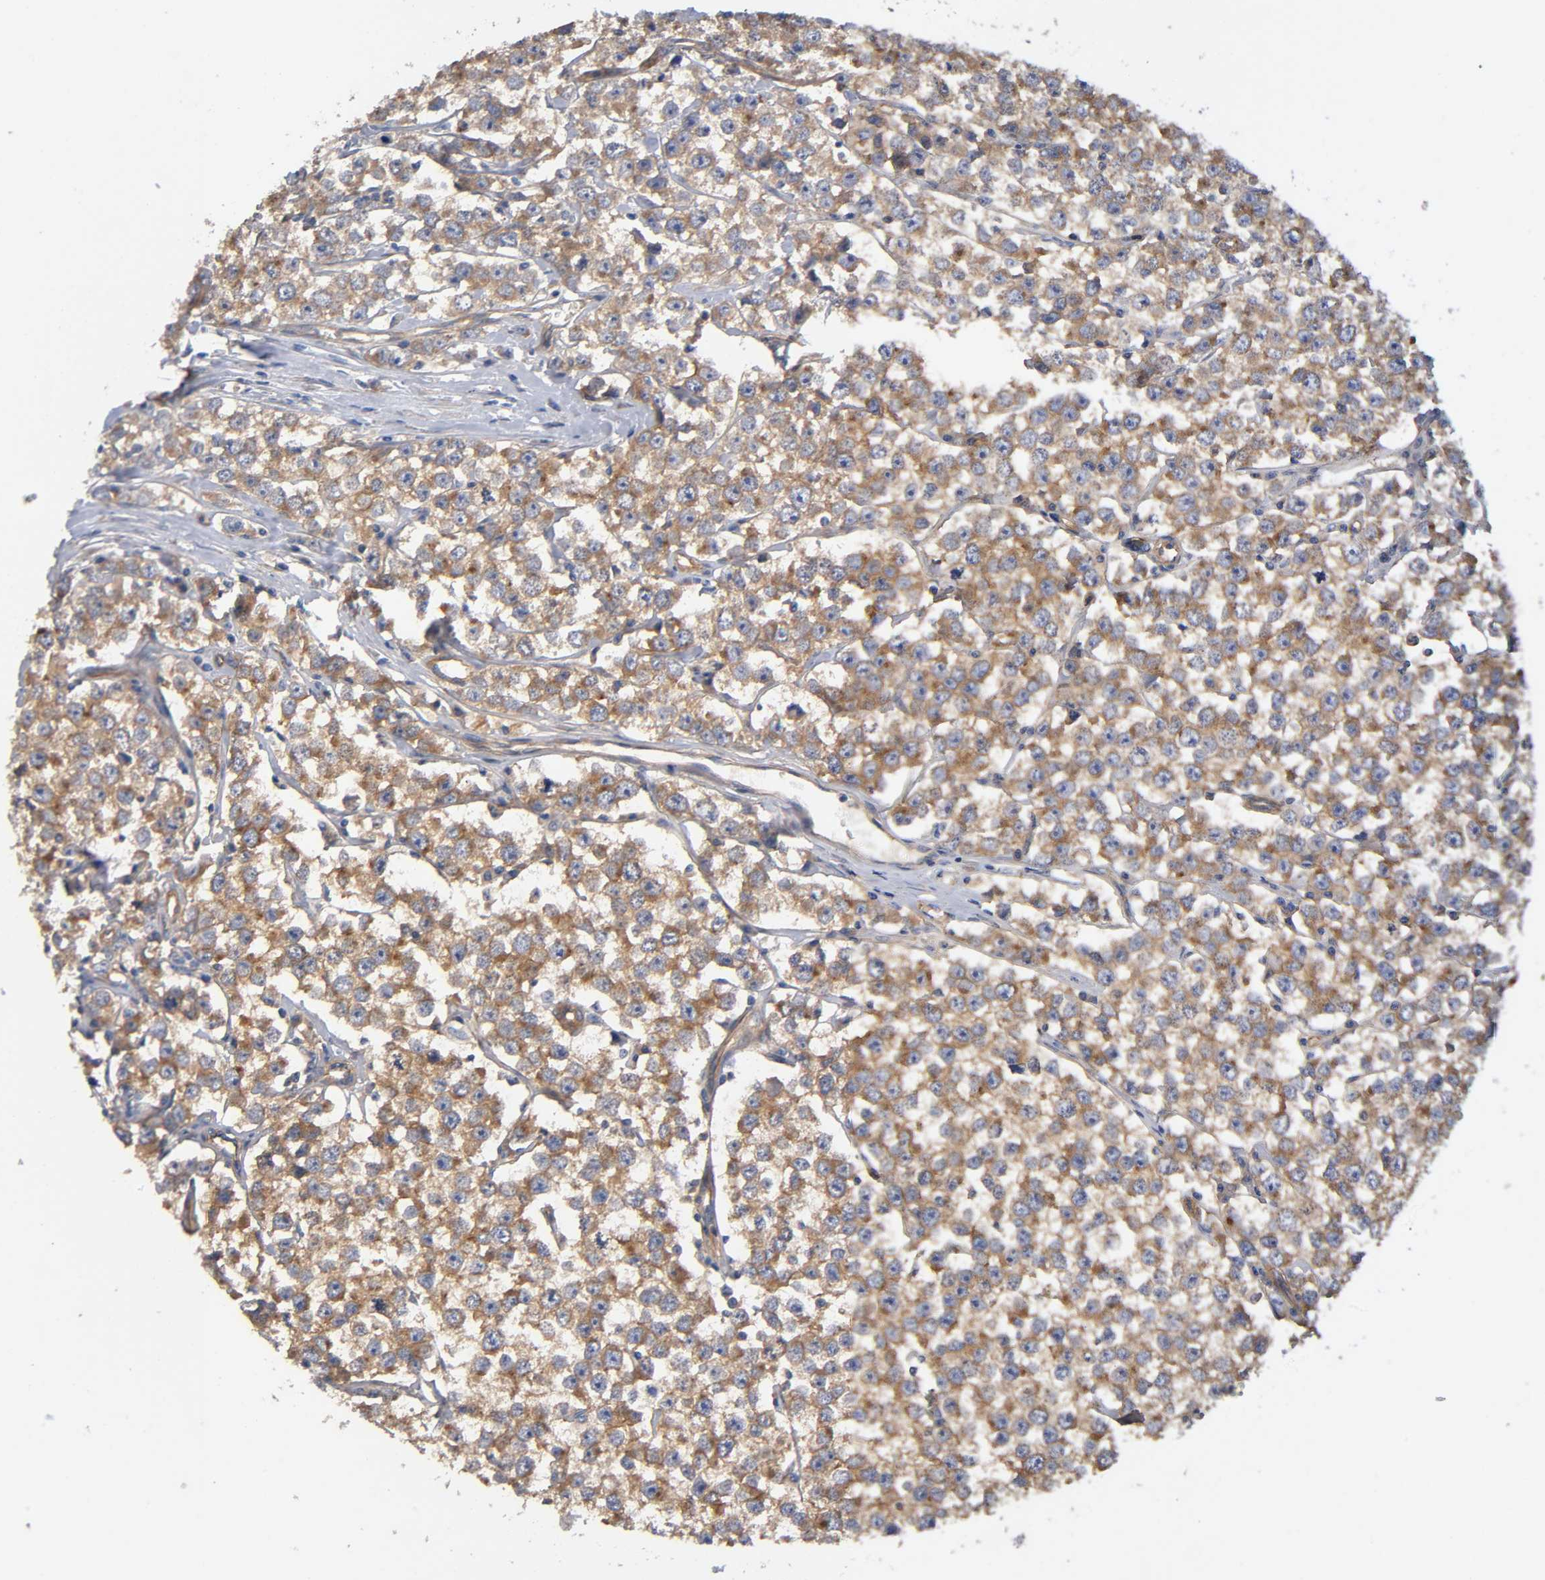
{"staining": {"intensity": "moderate", "quantity": ">75%", "location": "cytoplasmic/membranous"}, "tissue": "testis cancer", "cell_type": "Tumor cells", "image_type": "cancer", "snomed": [{"axis": "morphology", "description": "Seminoma, NOS"}, {"axis": "morphology", "description": "Carcinoma, Embryonal, NOS"}, {"axis": "topography", "description": "Testis"}], "caption": "Immunohistochemical staining of testis seminoma reveals medium levels of moderate cytoplasmic/membranous protein staining in about >75% of tumor cells.", "gene": "MARS1", "patient": {"sex": "male", "age": 52}}